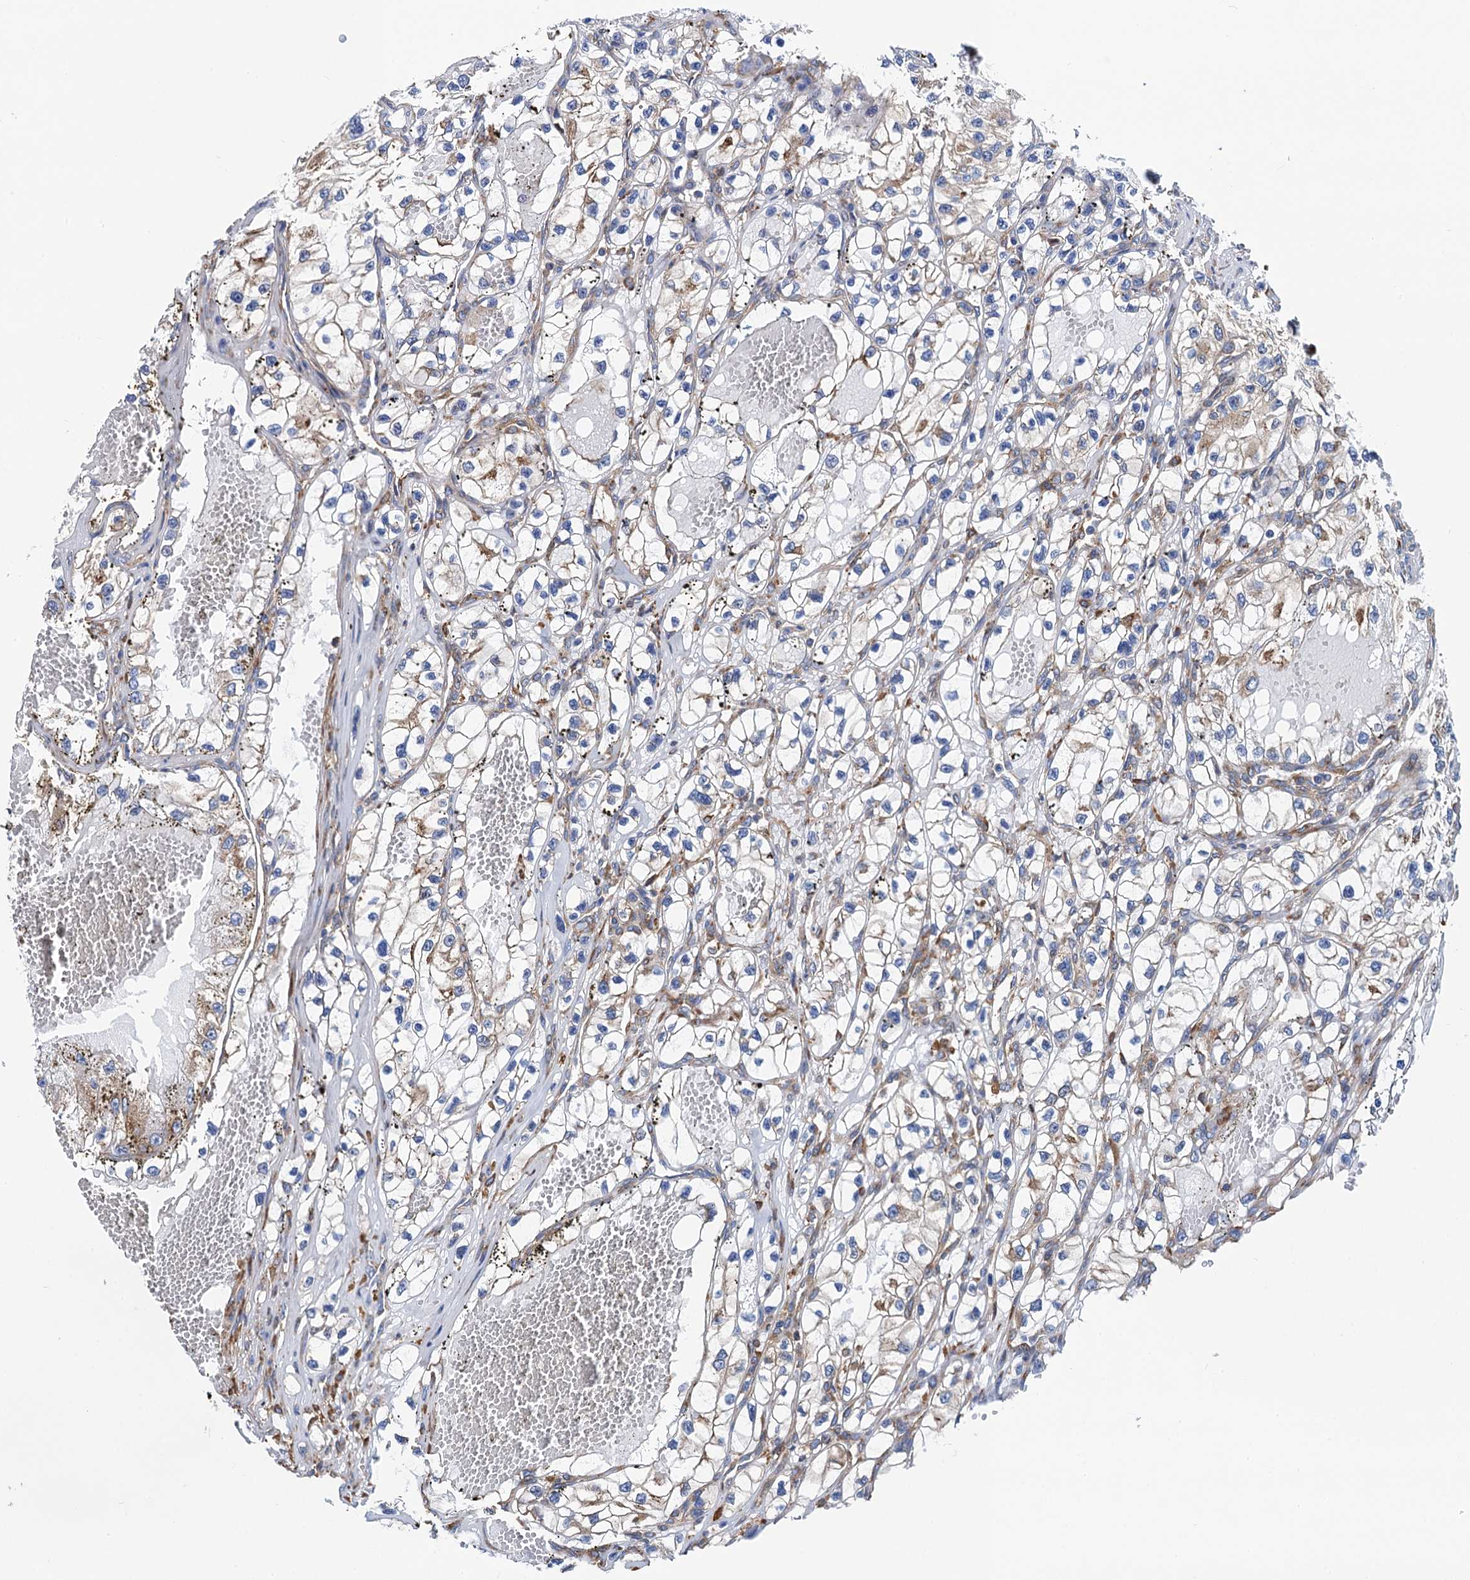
{"staining": {"intensity": "negative", "quantity": "none", "location": "none"}, "tissue": "renal cancer", "cell_type": "Tumor cells", "image_type": "cancer", "snomed": [{"axis": "morphology", "description": "Adenocarcinoma, NOS"}, {"axis": "topography", "description": "Kidney"}], "caption": "A histopathology image of renal cancer stained for a protein exhibits no brown staining in tumor cells.", "gene": "SLC12A7", "patient": {"sex": "female", "age": 57}}